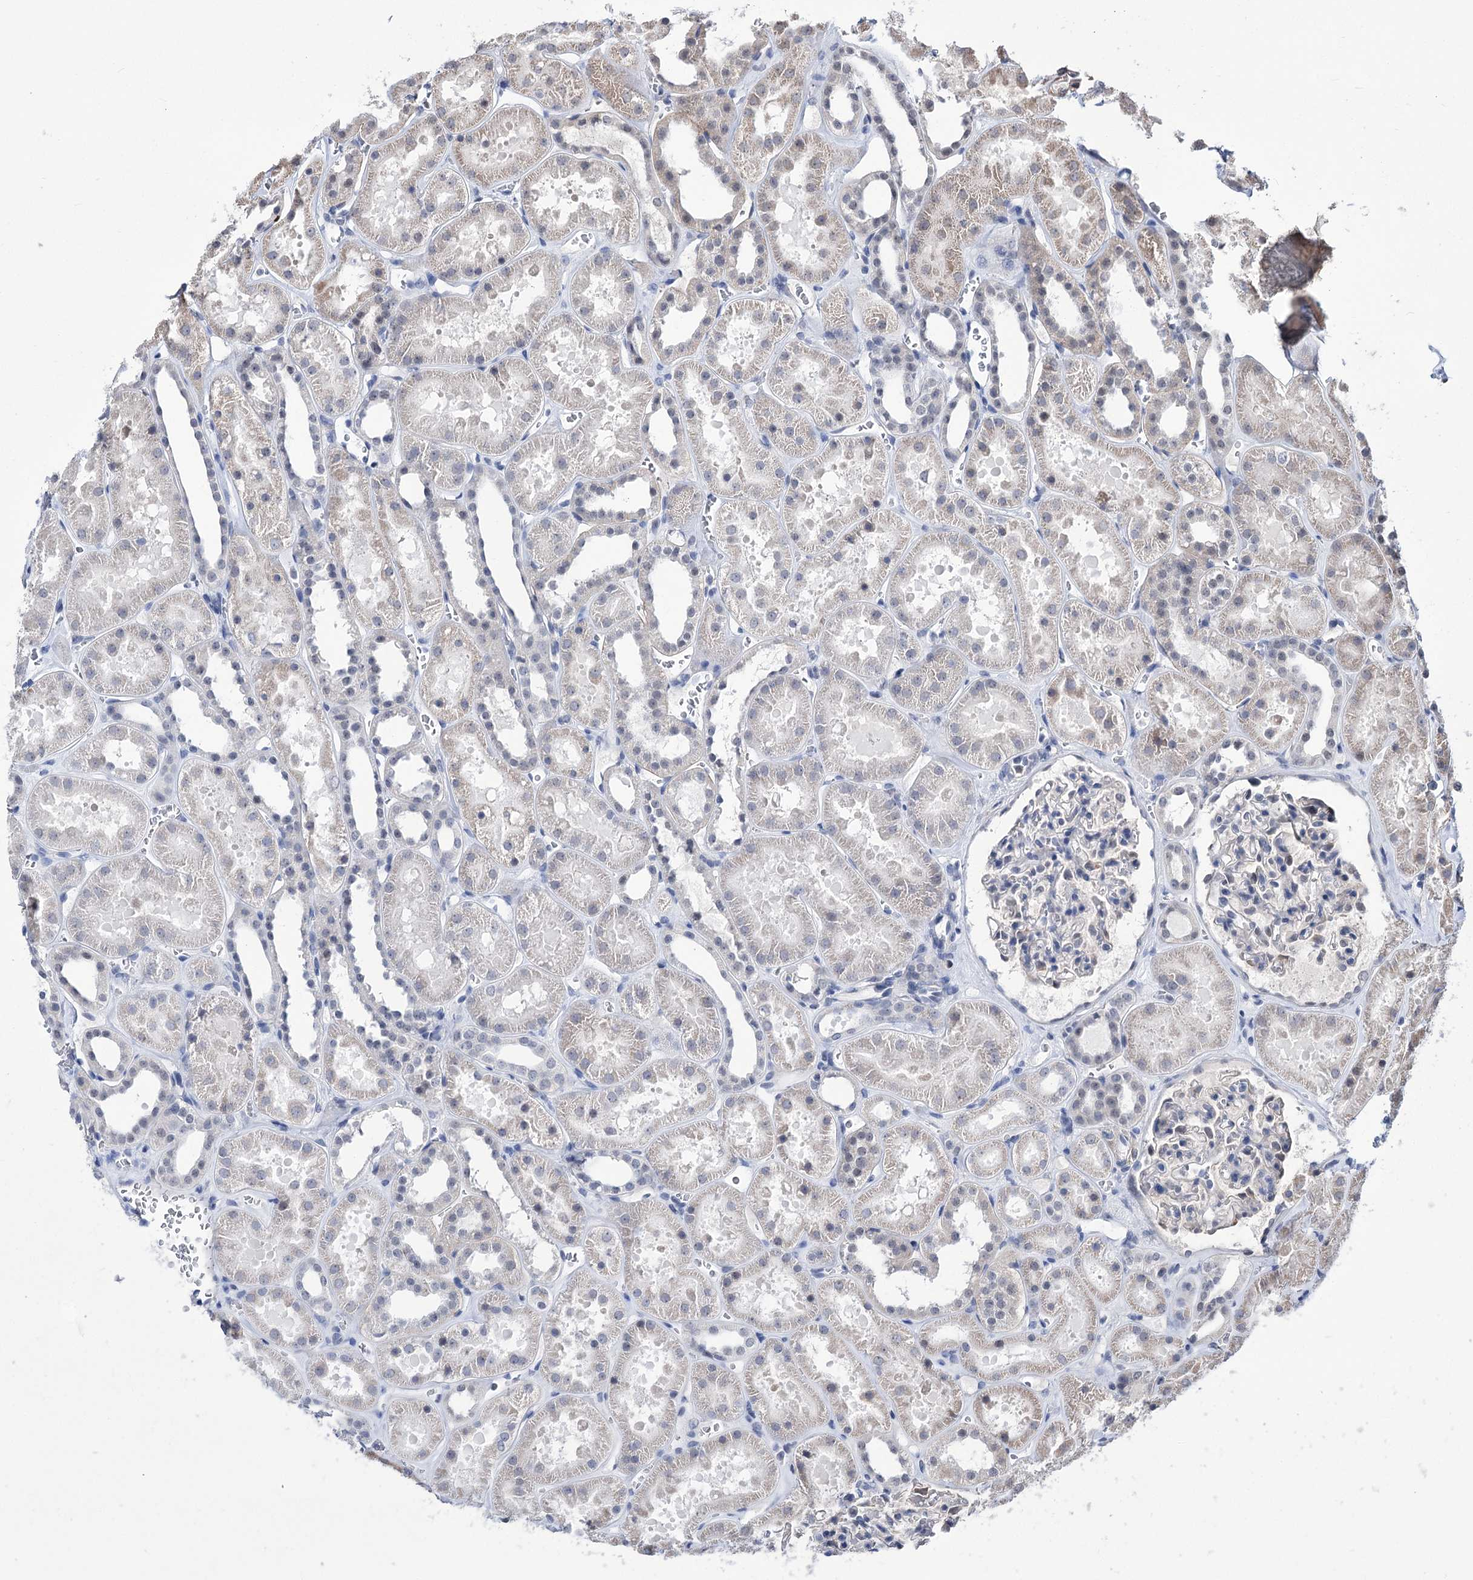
{"staining": {"intensity": "negative", "quantity": "none", "location": "none"}, "tissue": "kidney", "cell_type": "Cells in glomeruli", "image_type": "normal", "snomed": [{"axis": "morphology", "description": "Normal tissue, NOS"}, {"axis": "topography", "description": "Kidney"}], "caption": "Protein analysis of normal kidney reveals no significant staining in cells in glomeruli. (DAB immunohistochemistry visualized using brightfield microscopy, high magnification).", "gene": "PPRC1", "patient": {"sex": "female", "age": 41}}